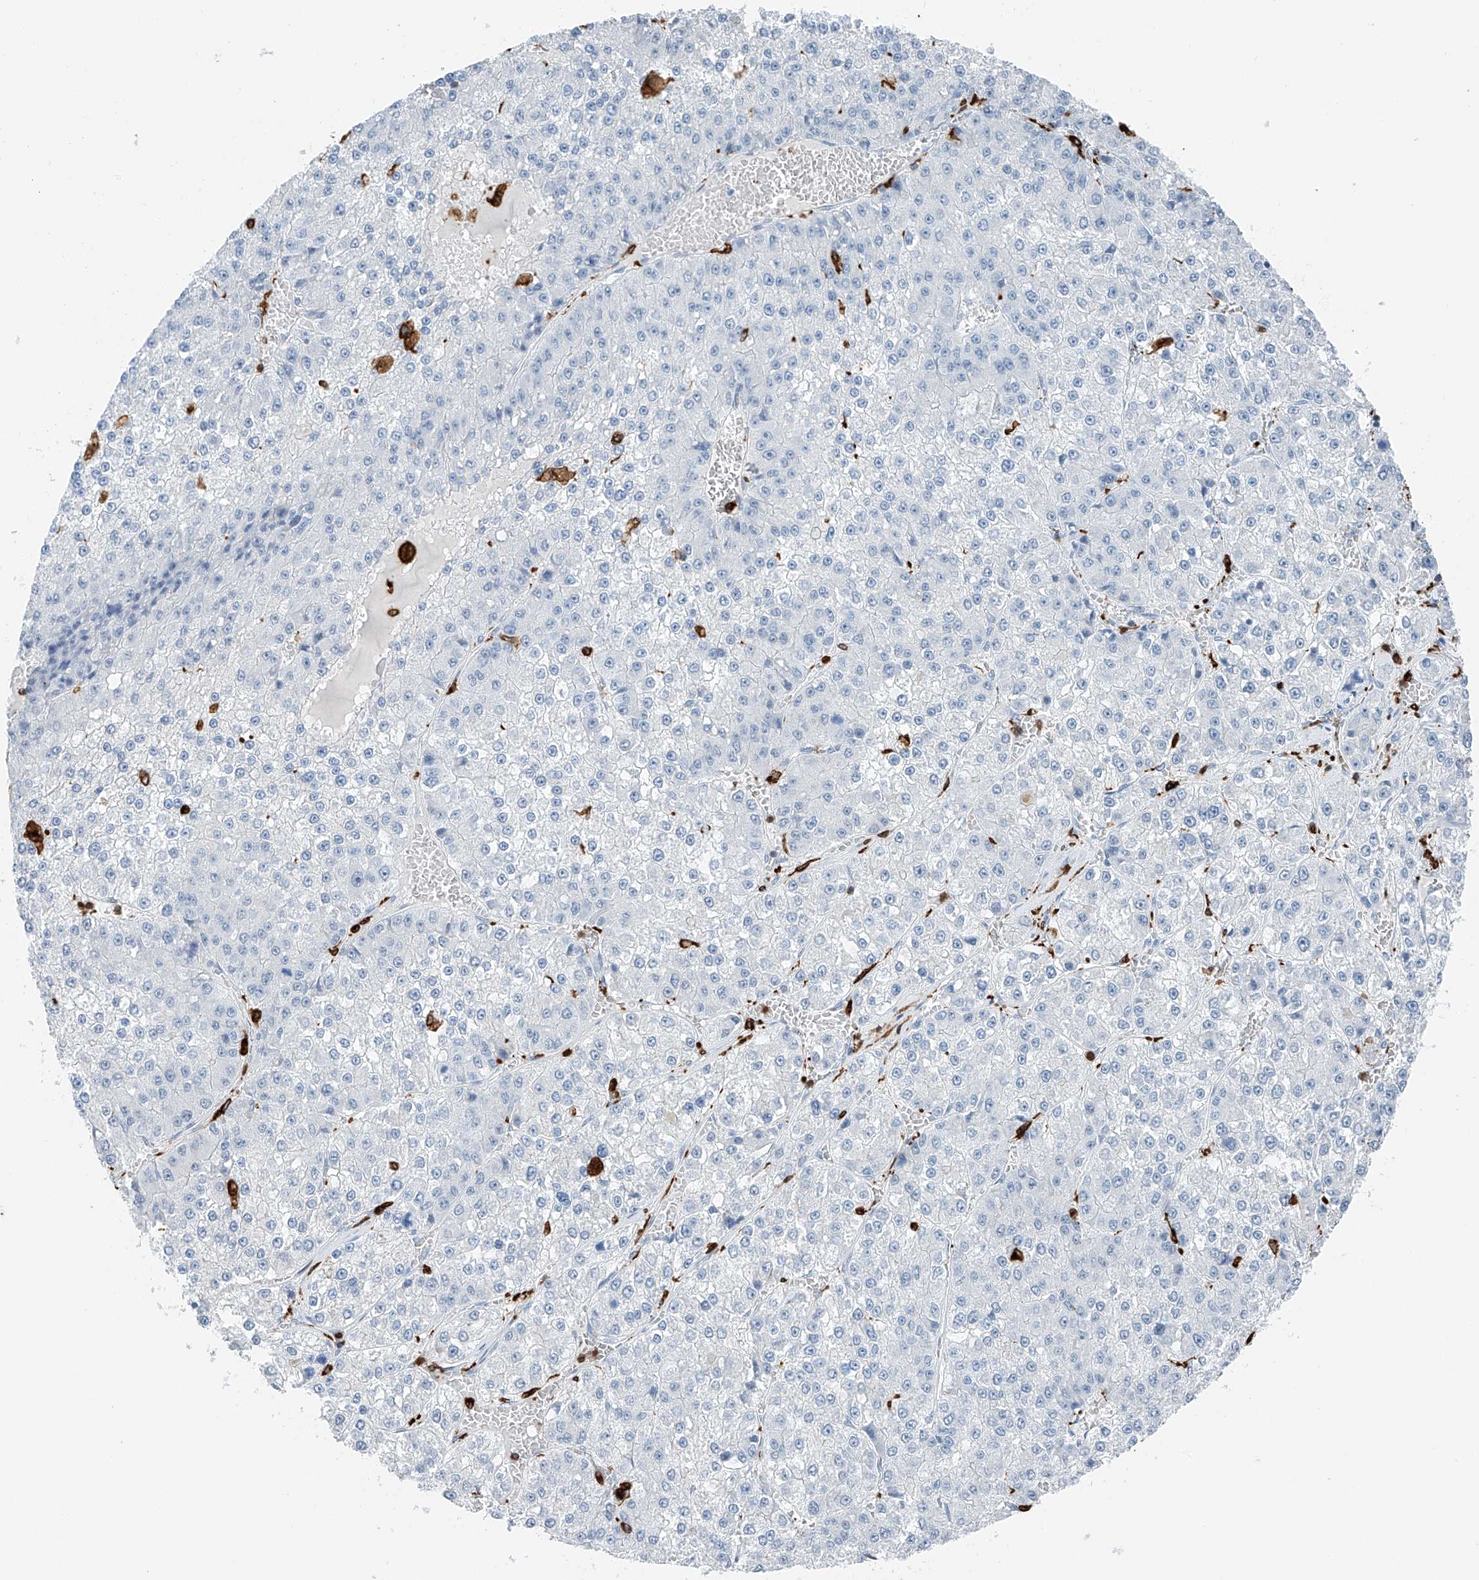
{"staining": {"intensity": "negative", "quantity": "none", "location": "none"}, "tissue": "liver cancer", "cell_type": "Tumor cells", "image_type": "cancer", "snomed": [{"axis": "morphology", "description": "Carcinoma, Hepatocellular, NOS"}, {"axis": "topography", "description": "Liver"}], "caption": "IHC of liver cancer exhibits no staining in tumor cells. (DAB (3,3'-diaminobenzidine) immunohistochemistry (IHC) with hematoxylin counter stain).", "gene": "TBXAS1", "patient": {"sex": "female", "age": 73}}